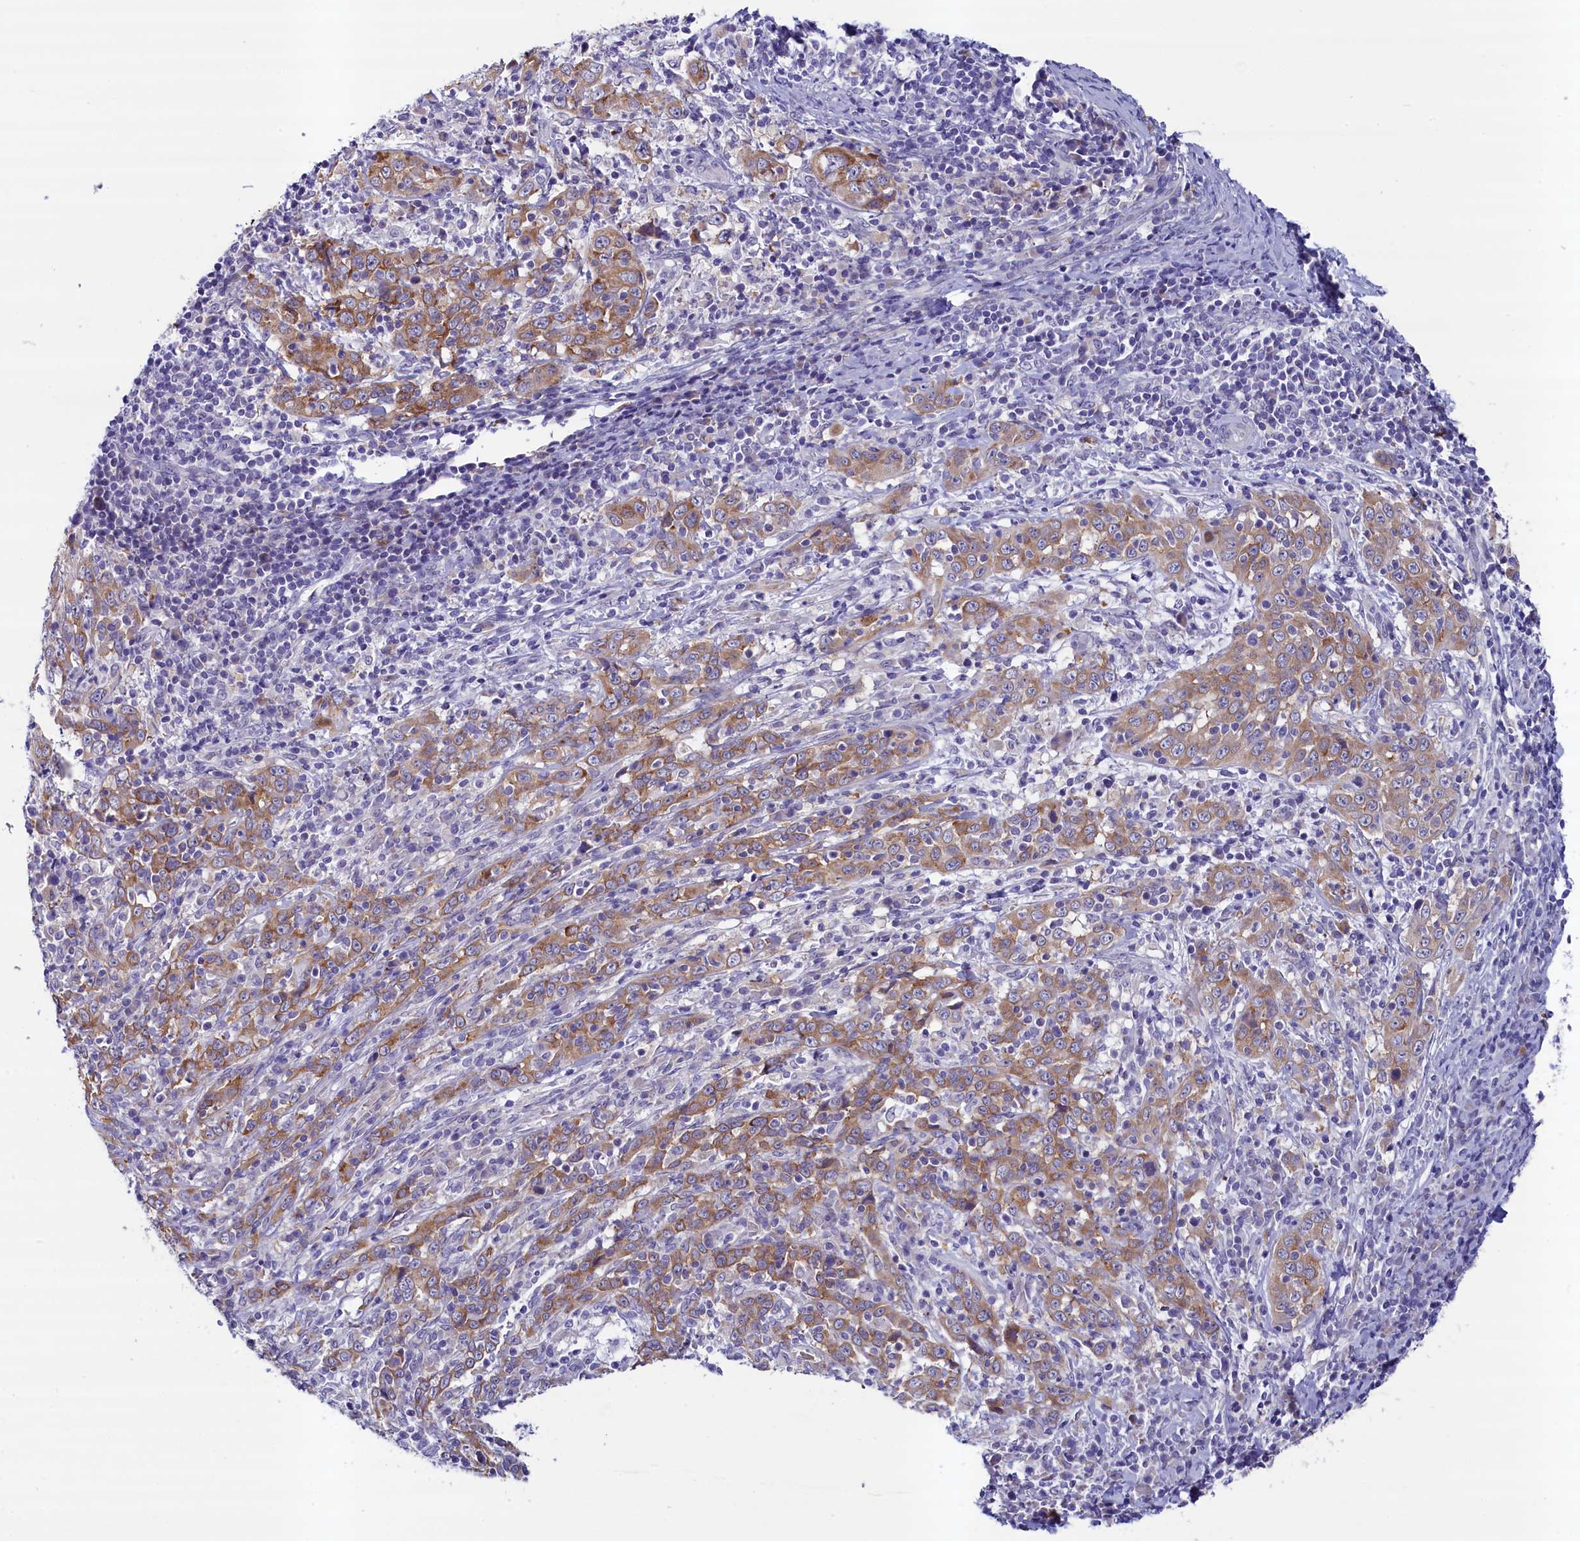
{"staining": {"intensity": "moderate", "quantity": ">75%", "location": "cytoplasmic/membranous"}, "tissue": "cervical cancer", "cell_type": "Tumor cells", "image_type": "cancer", "snomed": [{"axis": "morphology", "description": "Squamous cell carcinoma, NOS"}, {"axis": "topography", "description": "Cervix"}], "caption": "This is an image of immunohistochemistry staining of cervical squamous cell carcinoma, which shows moderate expression in the cytoplasmic/membranous of tumor cells.", "gene": "SCD5", "patient": {"sex": "female", "age": 46}}